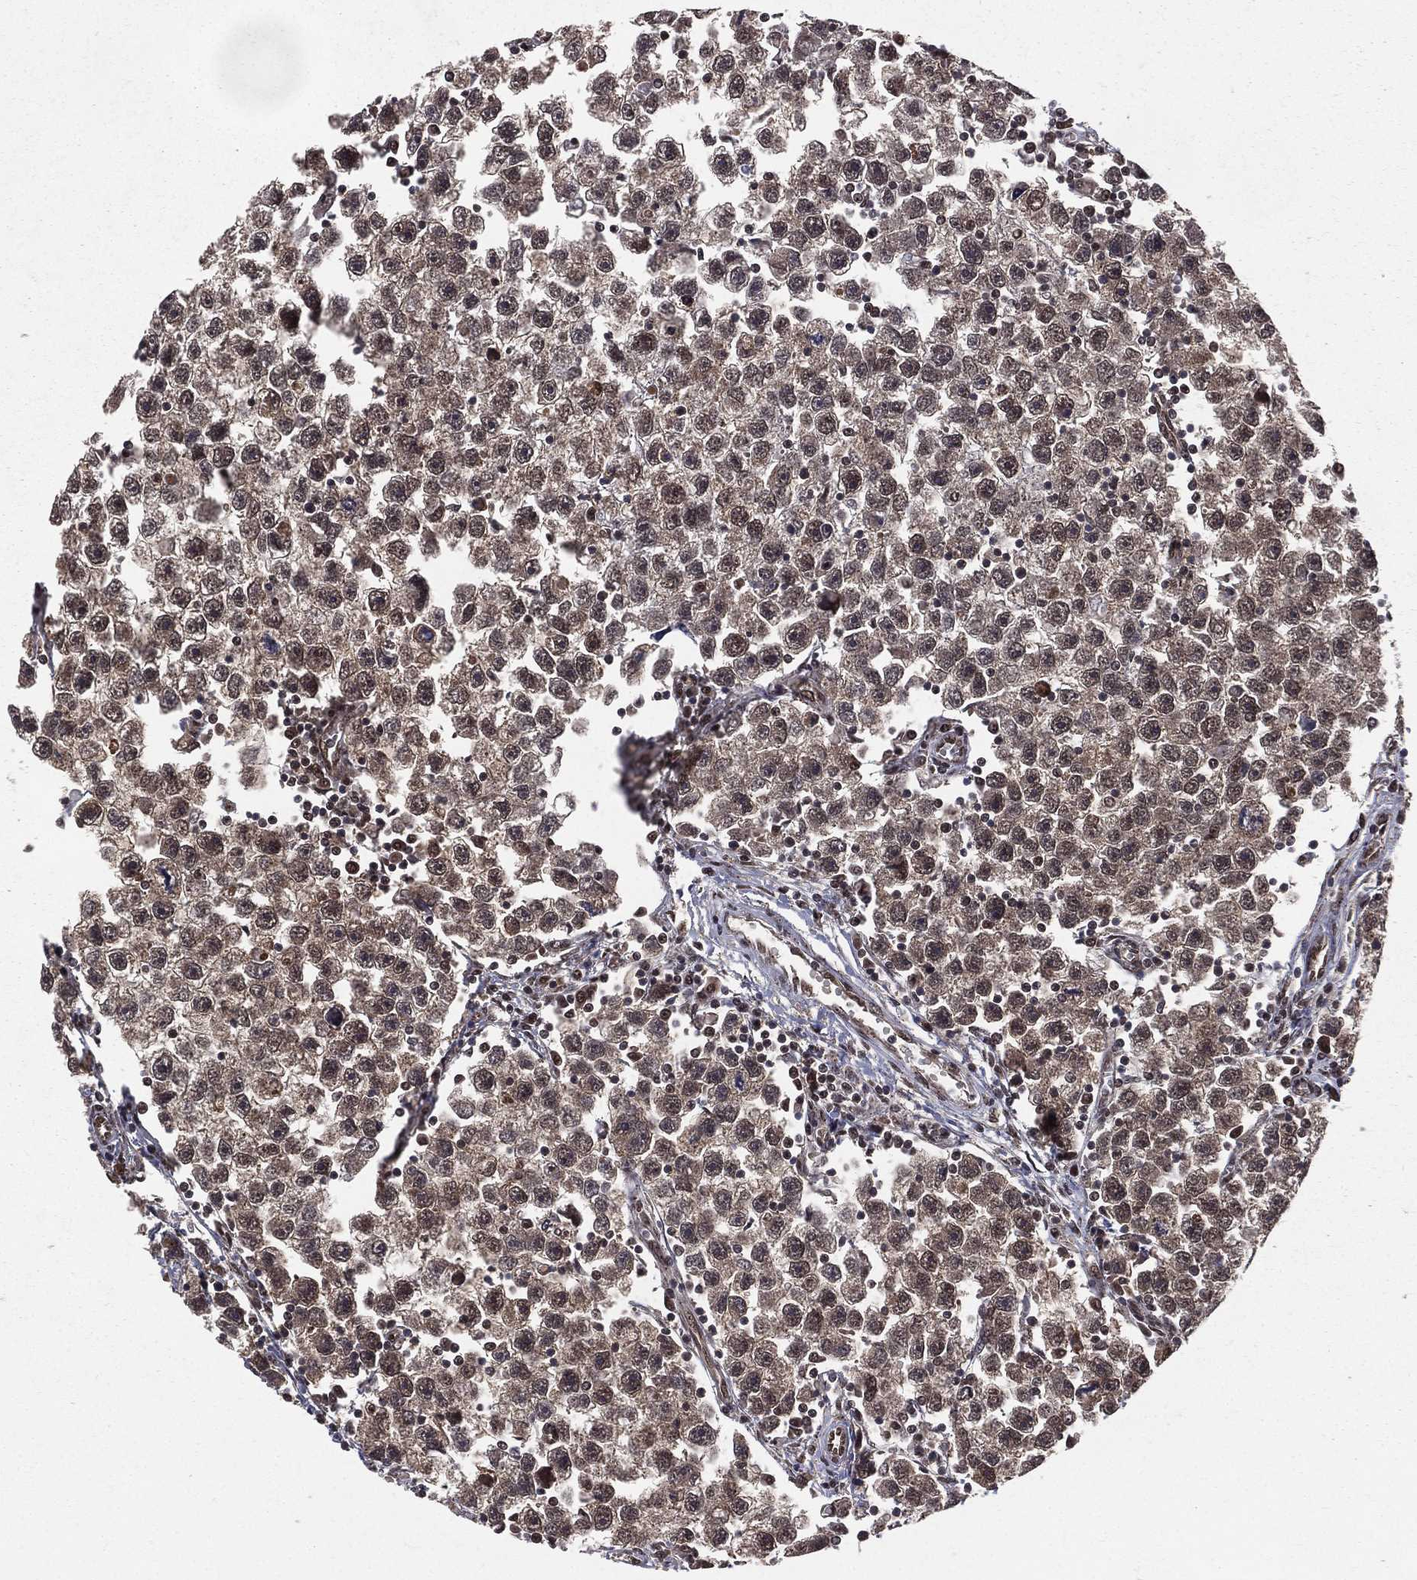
{"staining": {"intensity": "moderate", "quantity": "<25%", "location": "nuclear"}, "tissue": "testis cancer", "cell_type": "Tumor cells", "image_type": "cancer", "snomed": [{"axis": "morphology", "description": "Seminoma, NOS"}, {"axis": "topography", "description": "Testis"}], "caption": "Moderate nuclear positivity is present in approximately <25% of tumor cells in testis seminoma.", "gene": "COPS4", "patient": {"sex": "male", "age": 30}}